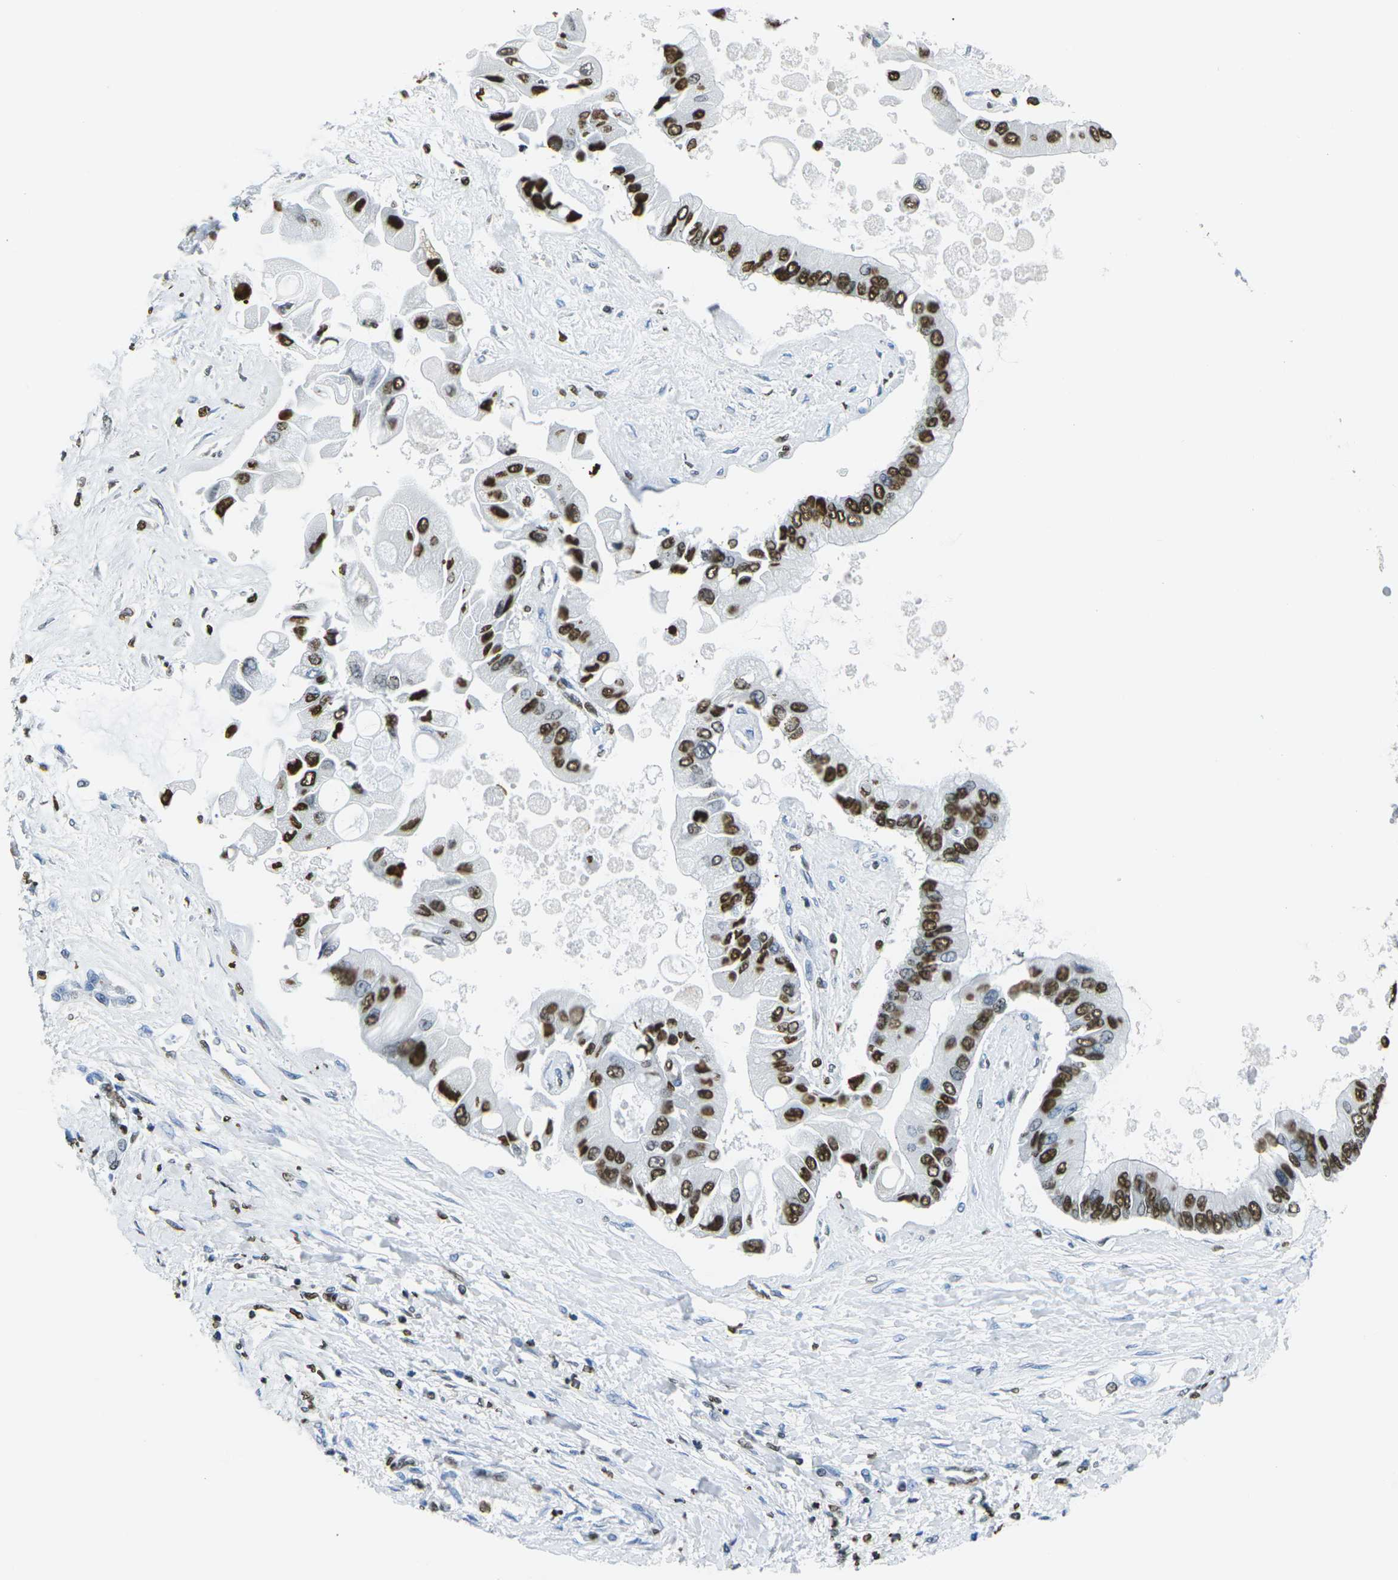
{"staining": {"intensity": "strong", "quantity": ">75%", "location": "nuclear"}, "tissue": "liver cancer", "cell_type": "Tumor cells", "image_type": "cancer", "snomed": [{"axis": "morphology", "description": "Cholangiocarcinoma"}, {"axis": "topography", "description": "Liver"}], "caption": "An IHC micrograph of neoplastic tissue is shown. Protein staining in brown highlights strong nuclear positivity in liver cancer within tumor cells. The staining is performed using DAB brown chromogen to label protein expression. The nuclei are counter-stained blue using hematoxylin.", "gene": "DRAXIN", "patient": {"sex": "male", "age": 50}}